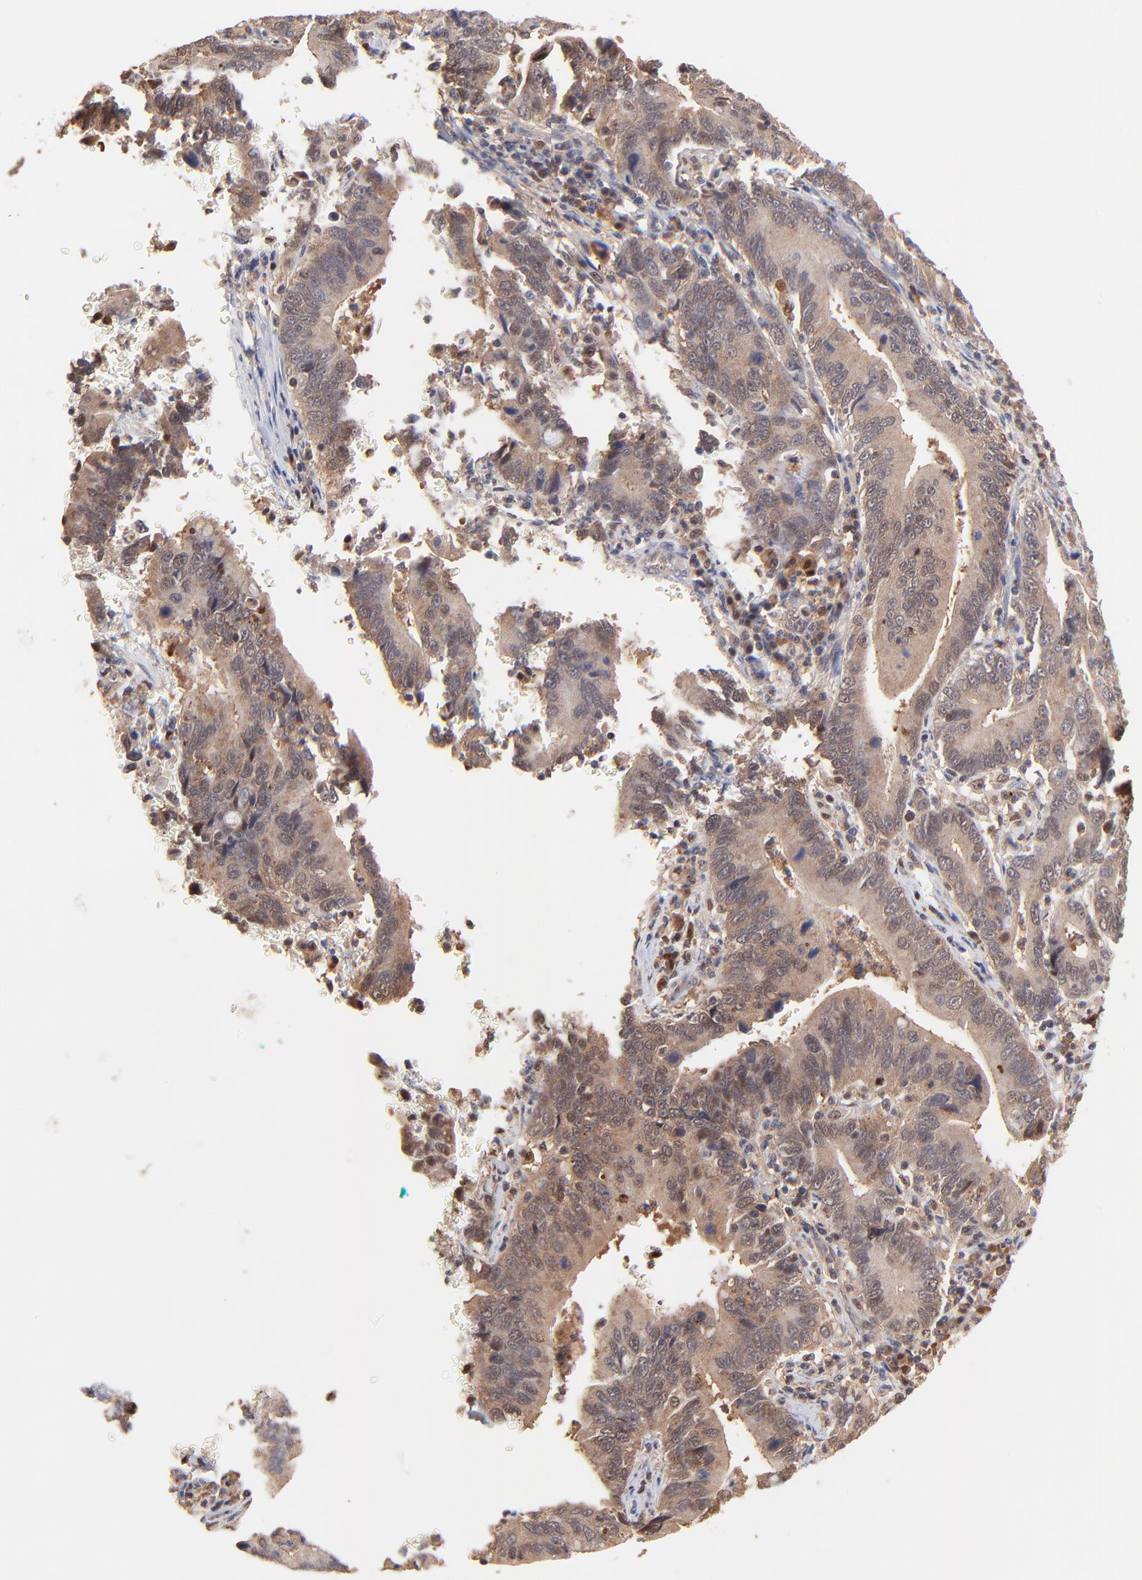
{"staining": {"intensity": "strong", "quantity": ">75%", "location": "cytoplasmic/membranous"}, "tissue": "stomach cancer", "cell_type": "Tumor cells", "image_type": "cancer", "snomed": [{"axis": "morphology", "description": "Adenocarcinoma, NOS"}, {"axis": "topography", "description": "Stomach, upper"}], "caption": "There is high levels of strong cytoplasmic/membranous expression in tumor cells of adenocarcinoma (stomach), as demonstrated by immunohistochemical staining (brown color).", "gene": "PSMA6", "patient": {"sex": "male", "age": 63}}